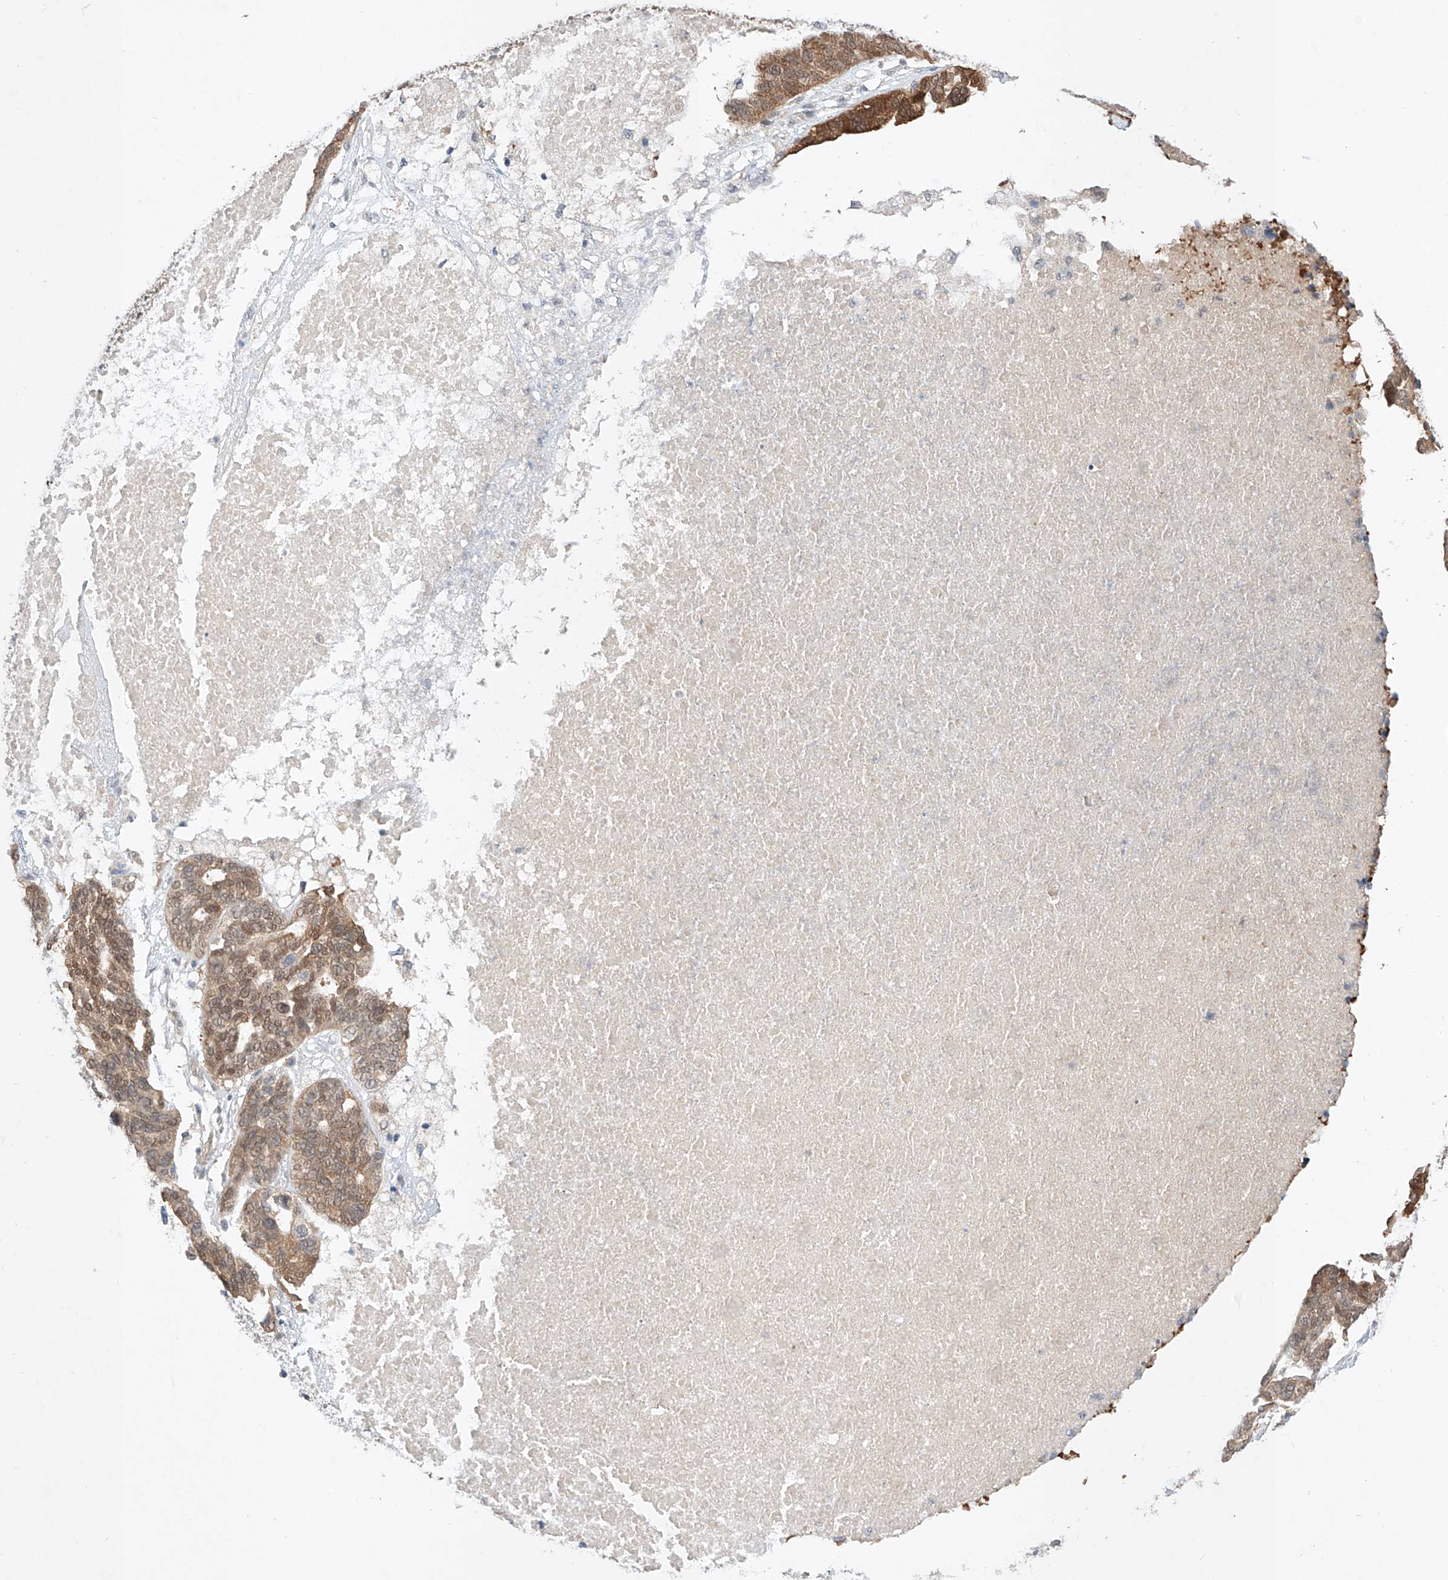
{"staining": {"intensity": "moderate", "quantity": ">75%", "location": "cytoplasmic/membranous,nuclear"}, "tissue": "ovarian cancer", "cell_type": "Tumor cells", "image_type": "cancer", "snomed": [{"axis": "morphology", "description": "Cystadenocarcinoma, serous, NOS"}, {"axis": "topography", "description": "Ovary"}], "caption": "This is an image of immunohistochemistry (IHC) staining of ovarian serous cystadenocarcinoma, which shows moderate staining in the cytoplasmic/membranous and nuclear of tumor cells.", "gene": "ZNF124", "patient": {"sex": "female", "age": 59}}